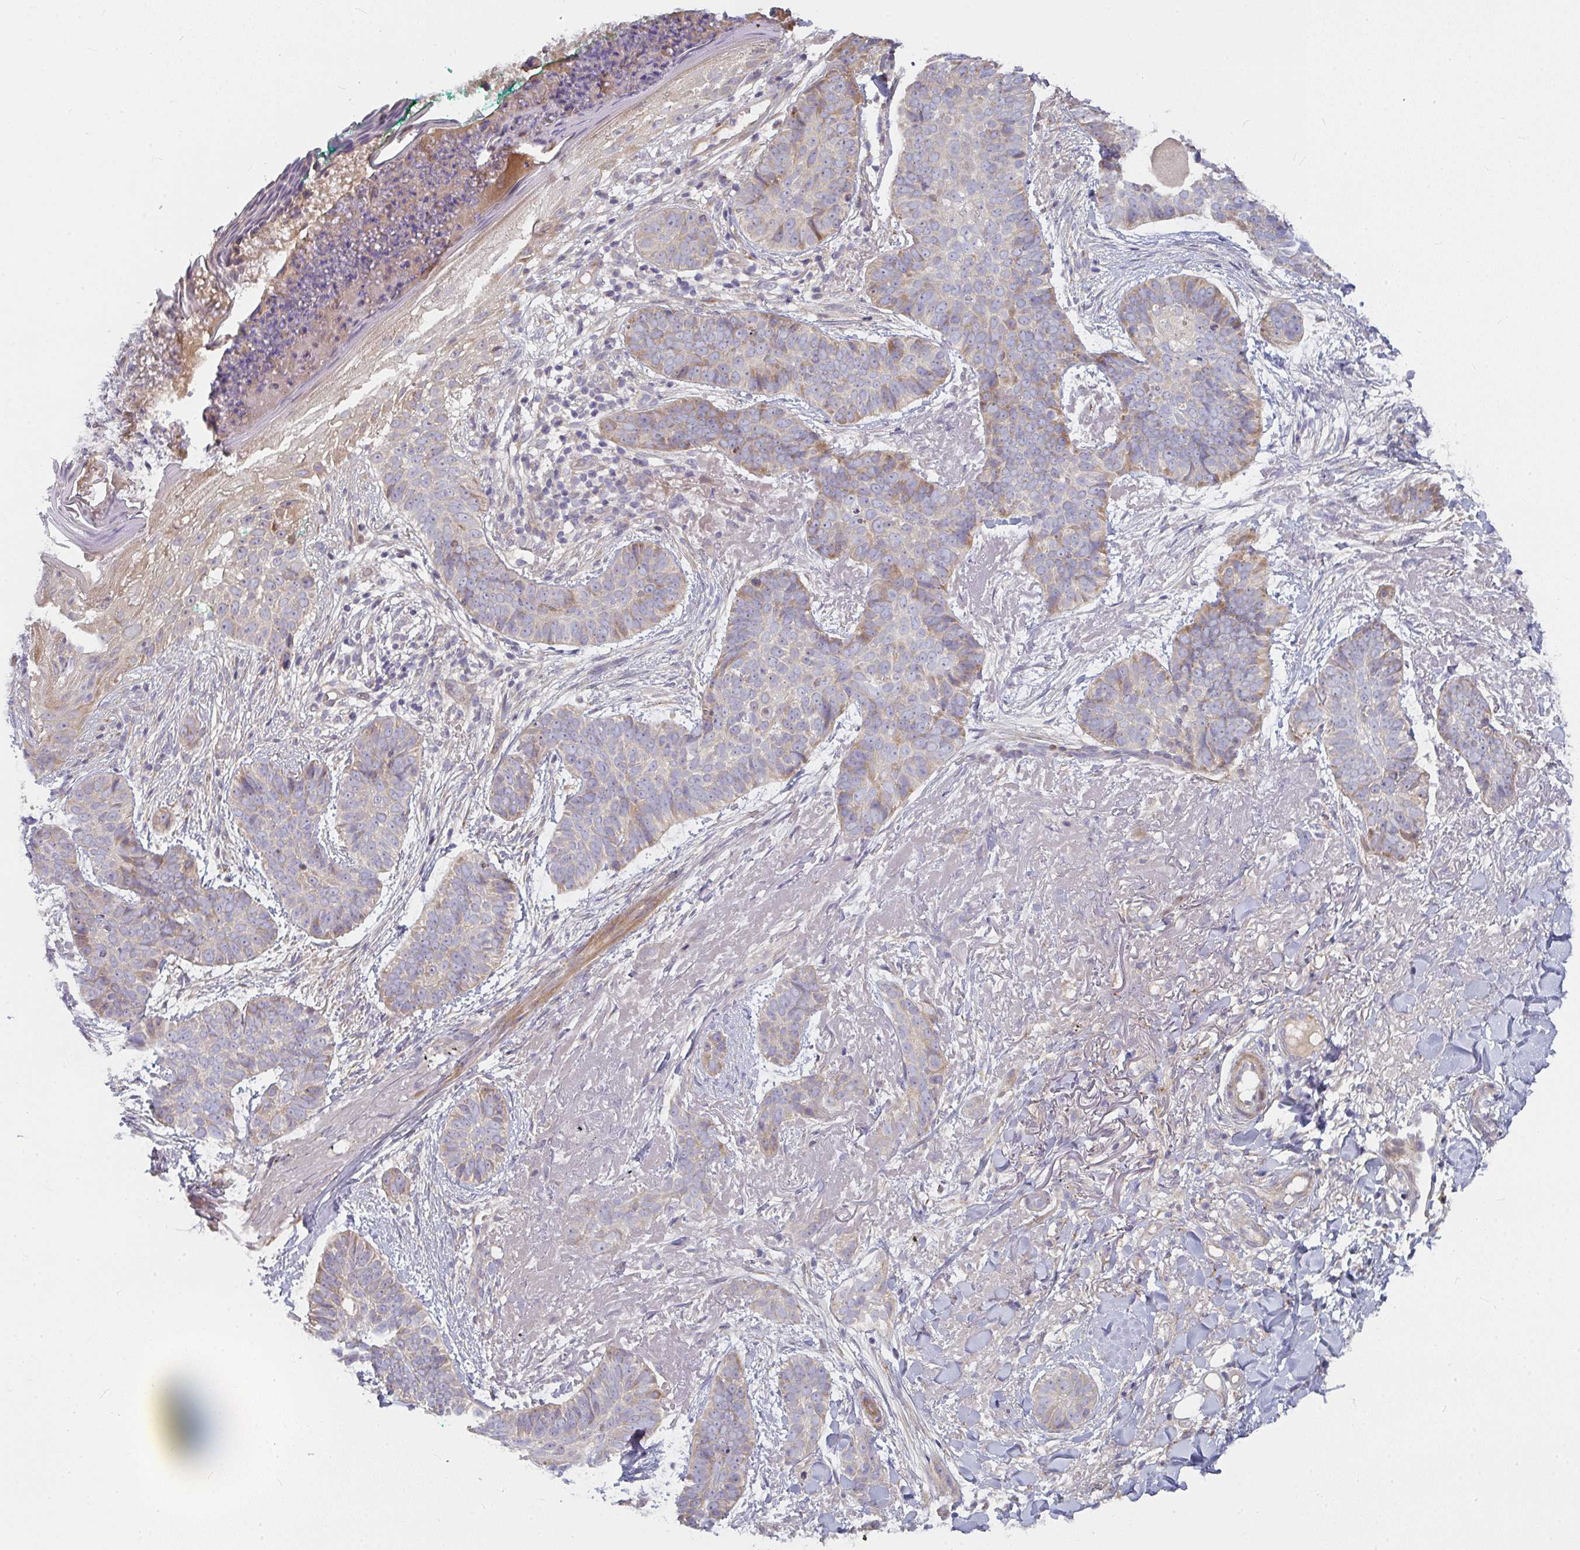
{"staining": {"intensity": "moderate", "quantity": "<25%", "location": "cytoplasmic/membranous"}, "tissue": "skin cancer", "cell_type": "Tumor cells", "image_type": "cancer", "snomed": [{"axis": "morphology", "description": "Basal cell carcinoma"}, {"axis": "topography", "description": "Skin"}, {"axis": "topography", "description": "Skin of face"}, {"axis": "topography", "description": "Skin of nose"}], "caption": "A brown stain shows moderate cytoplasmic/membranous expression of a protein in skin cancer tumor cells.", "gene": "RHEBL1", "patient": {"sex": "female", "age": 86}}